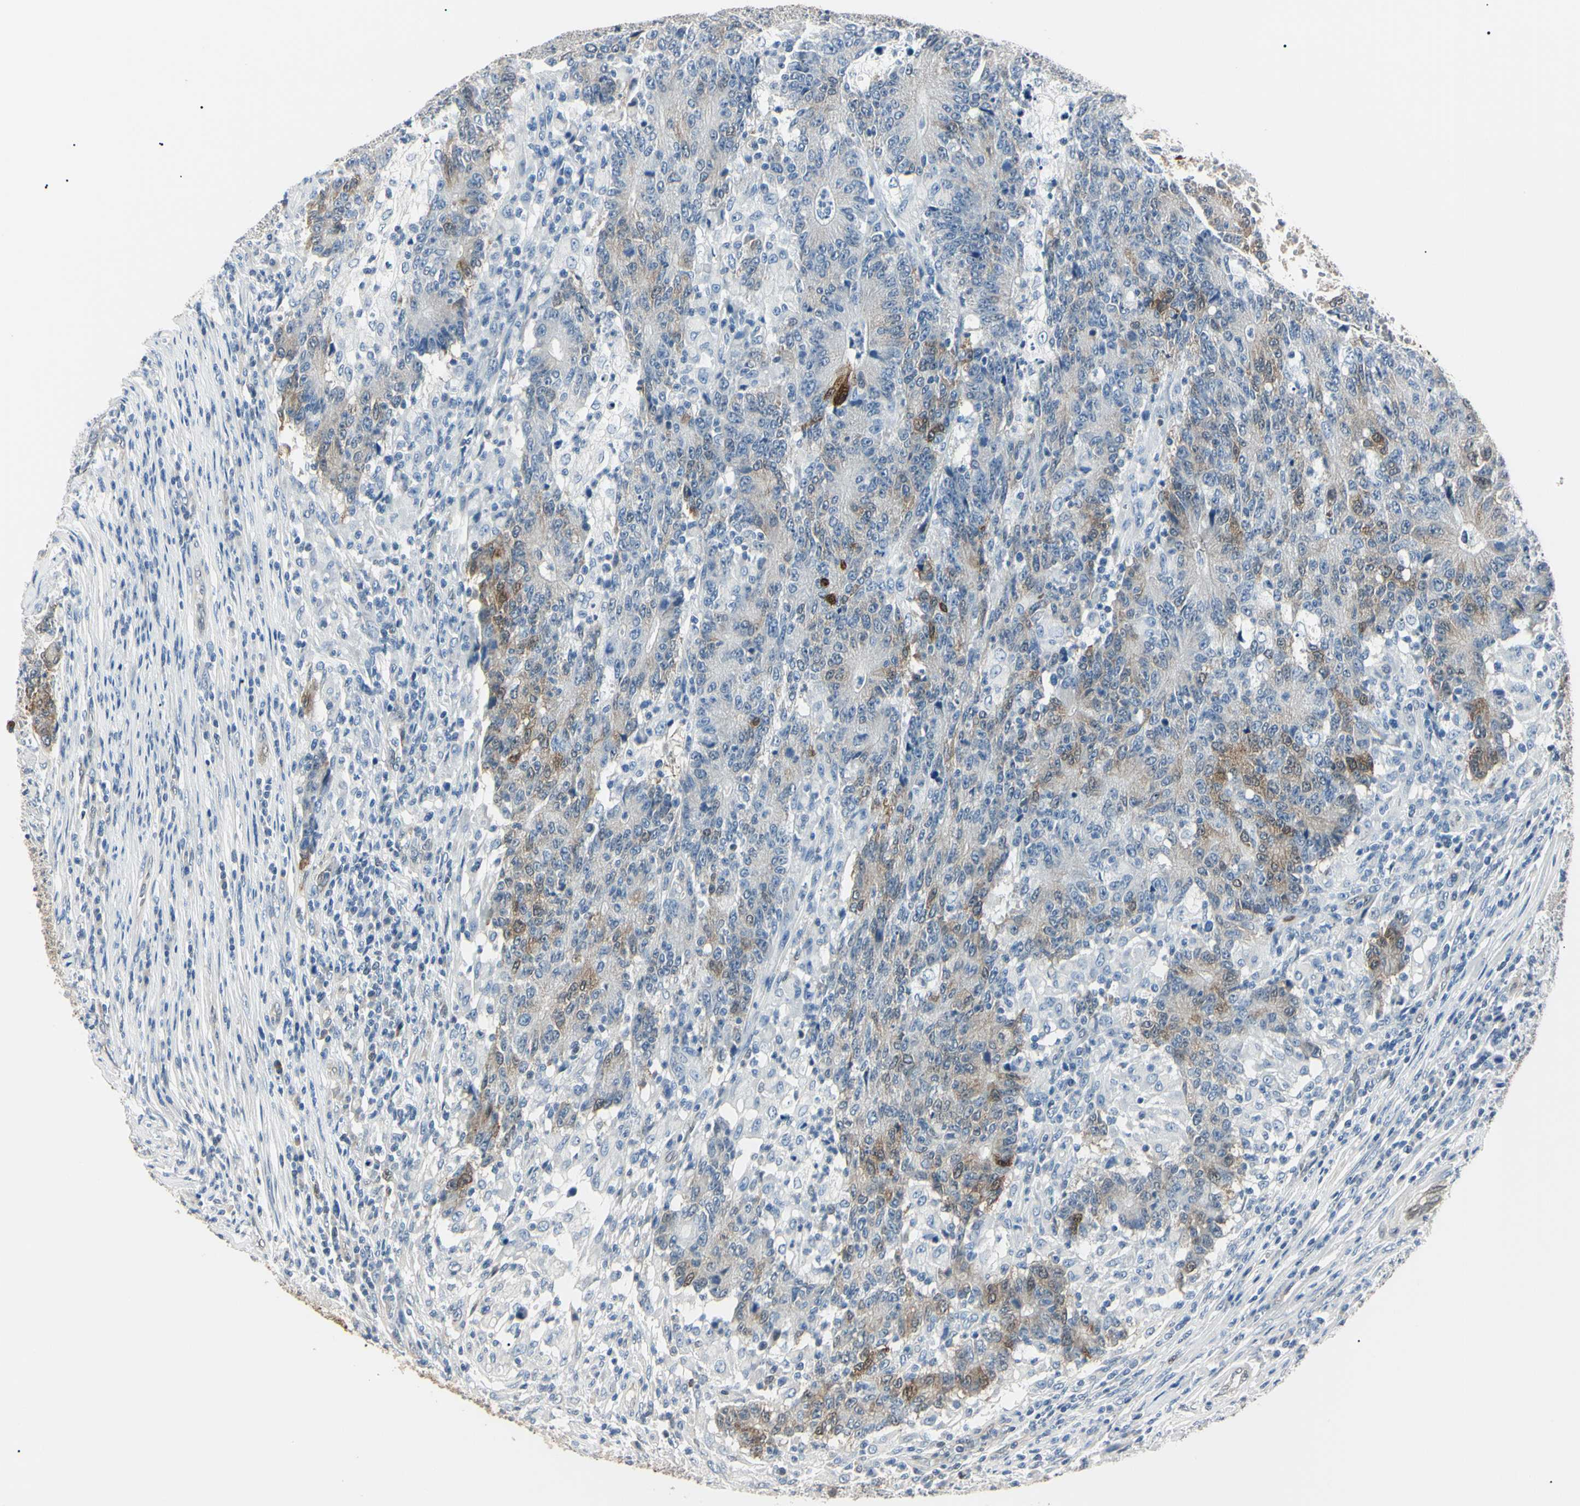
{"staining": {"intensity": "moderate", "quantity": "25%-75%", "location": "cytoplasmic/membranous,nuclear"}, "tissue": "colorectal cancer", "cell_type": "Tumor cells", "image_type": "cancer", "snomed": [{"axis": "morphology", "description": "Normal tissue, NOS"}, {"axis": "morphology", "description": "Adenocarcinoma, NOS"}, {"axis": "topography", "description": "Colon"}], "caption": "Colorectal cancer stained with IHC shows moderate cytoplasmic/membranous and nuclear staining in approximately 25%-75% of tumor cells.", "gene": "AKR1C3", "patient": {"sex": "female", "age": 75}}